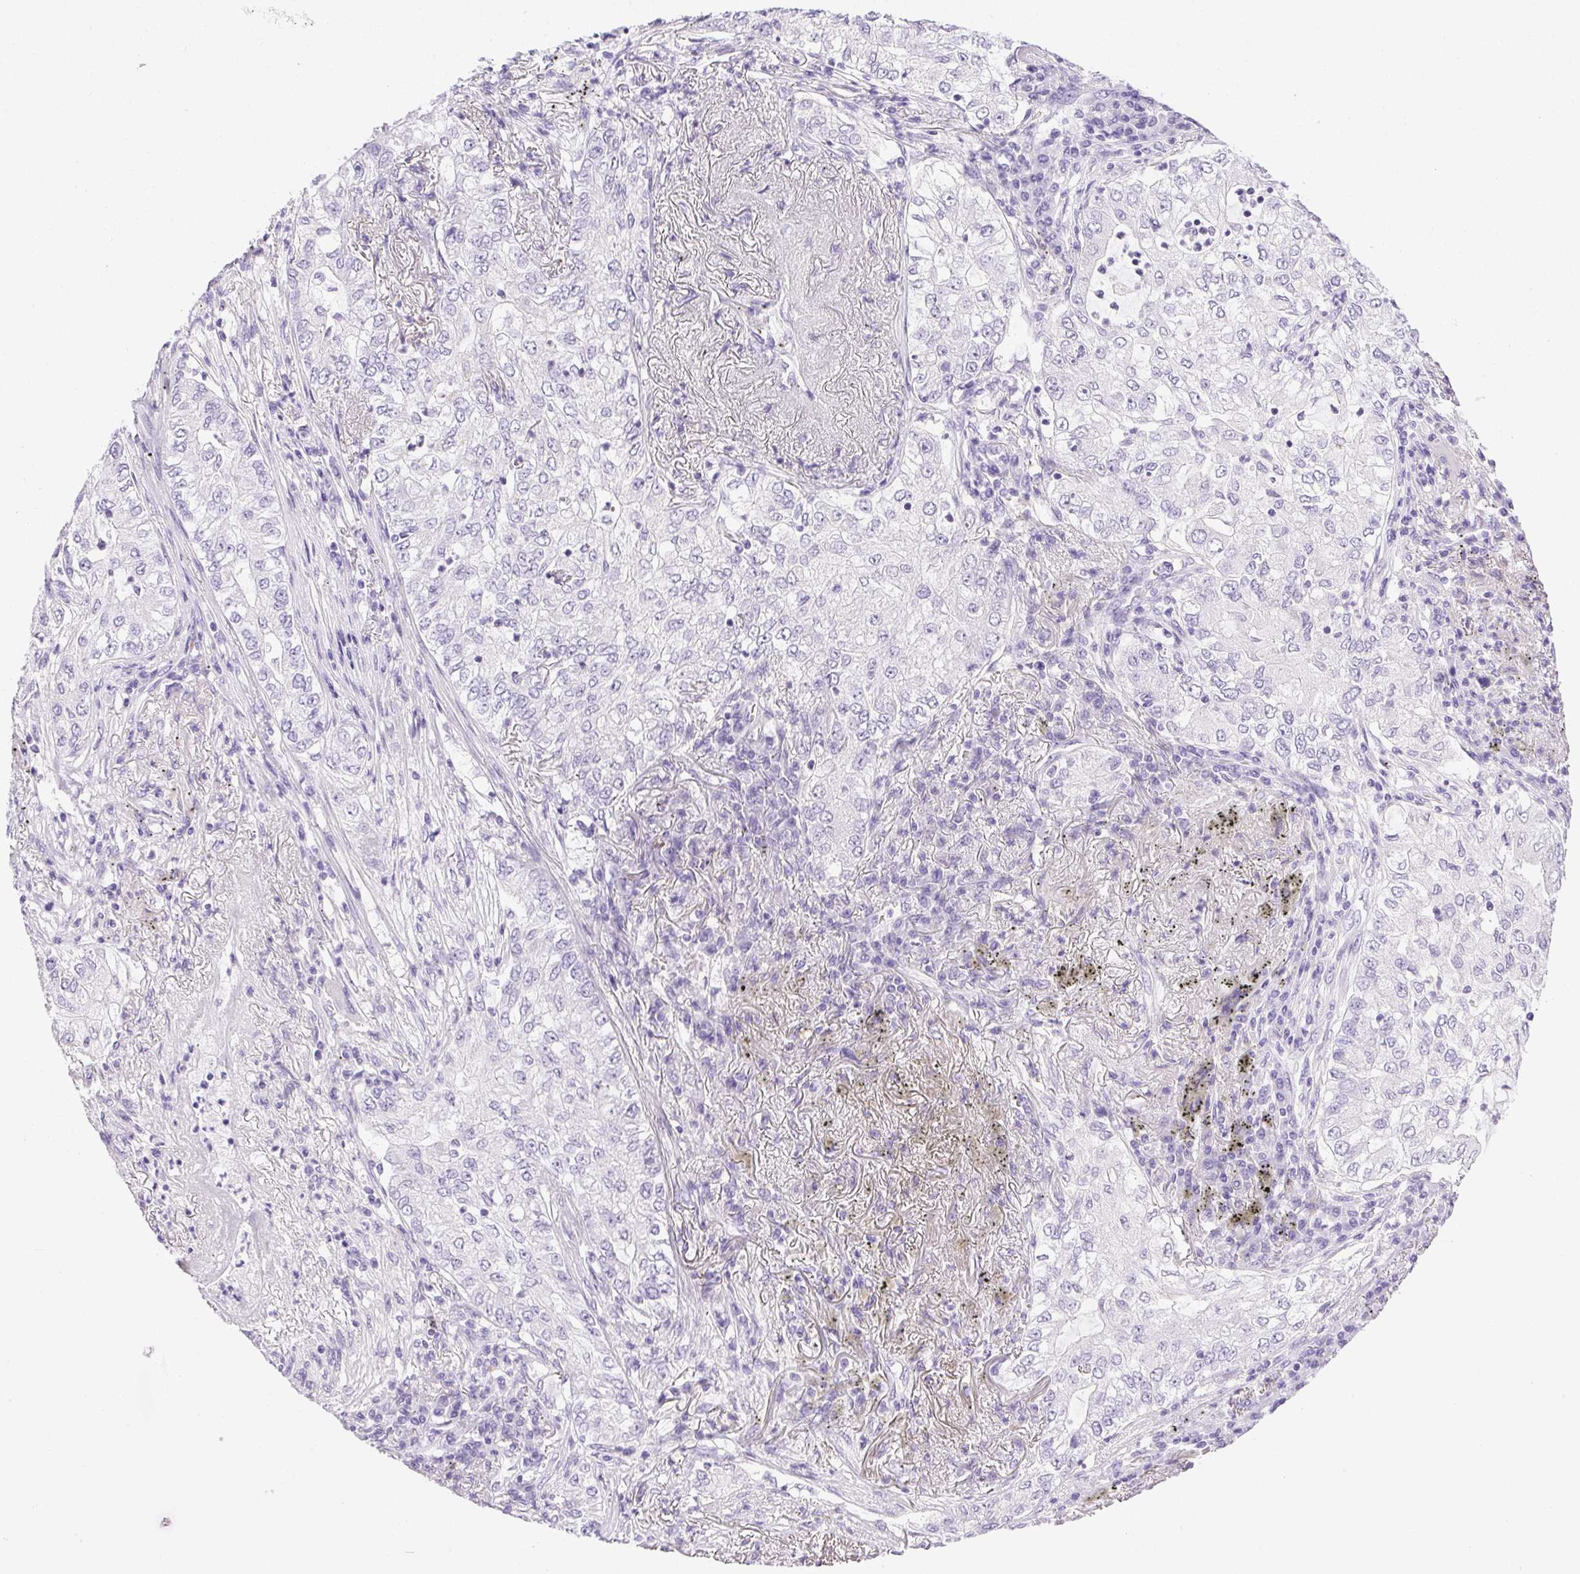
{"staining": {"intensity": "negative", "quantity": "none", "location": "none"}, "tissue": "lung cancer", "cell_type": "Tumor cells", "image_type": "cancer", "snomed": [{"axis": "morphology", "description": "Adenocarcinoma, NOS"}, {"axis": "topography", "description": "Lung"}], "caption": "The image displays no significant expression in tumor cells of lung adenocarcinoma. (Stains: DAB (3,3'-diaminobenzidine) immunohistochemistry with hematoxylin counter stain, Microscopy: brightfield microscopy at high magnification).", "gene": "C20orf85", "patient": {"sex": "female", "age": 73}}